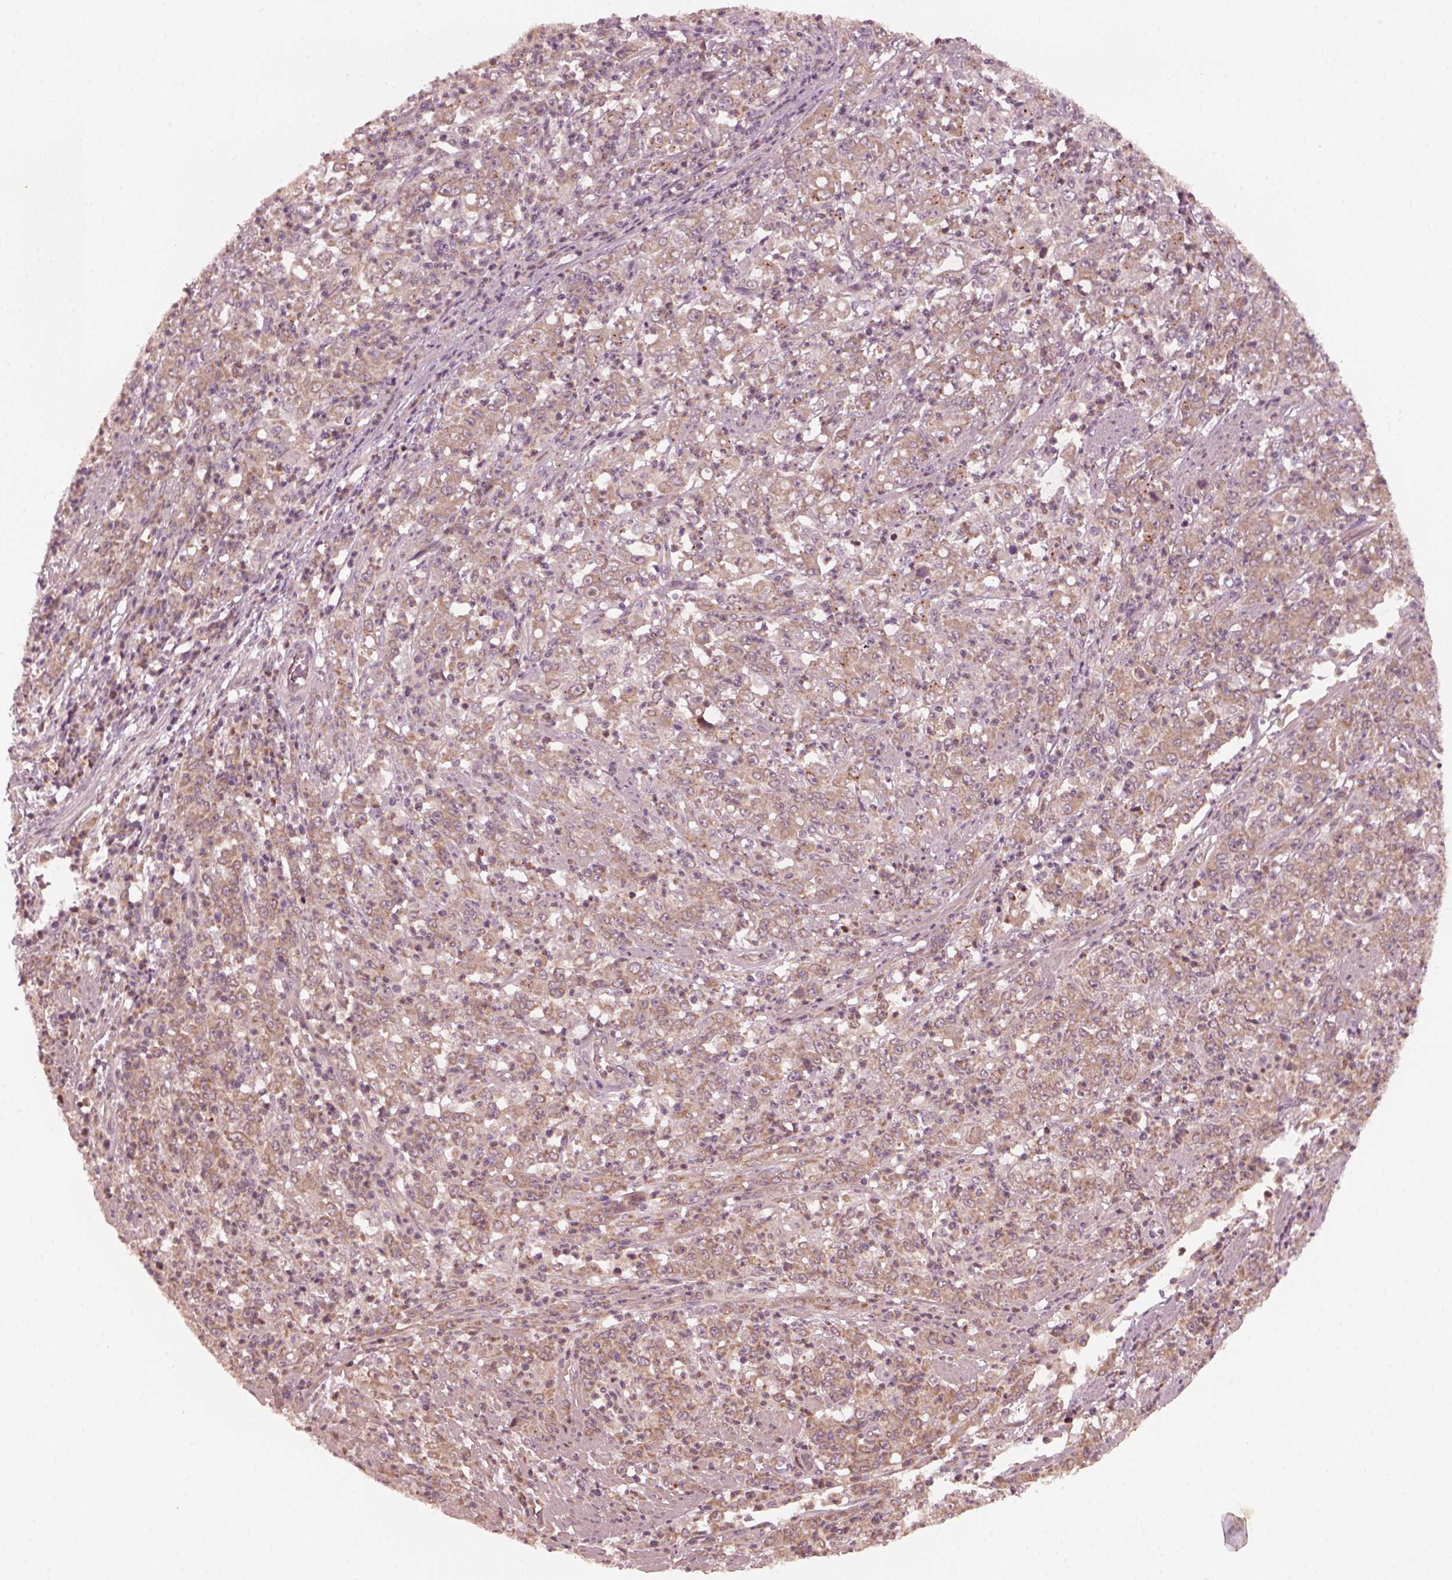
{"staining": {"intensity": "weak", "quantity": ">75%", "location": "cytoplasmic/membranous"}, "tissue": "stomach cancer", "cell_type": "Tumor cells", "image_type": "cancer", "snomed": [{"axis": "morphology", "description": "Adenocarcinoma, NOS"}, {"axis": "topography", "description": "Stomach, lower"}], "caption": "IHC micrograph of neoplastic tissue: stomach cancer (adenocarcinoma) stained using immunohistochemistry reveals low levels of weak protein expression localized specifically in the cytoplasmic/membranous of tumor cells, appearing as a cytoplasmic/membranous brown color.", "gene": "FAF2", "patient": {"sex": "female", "age": 71}}